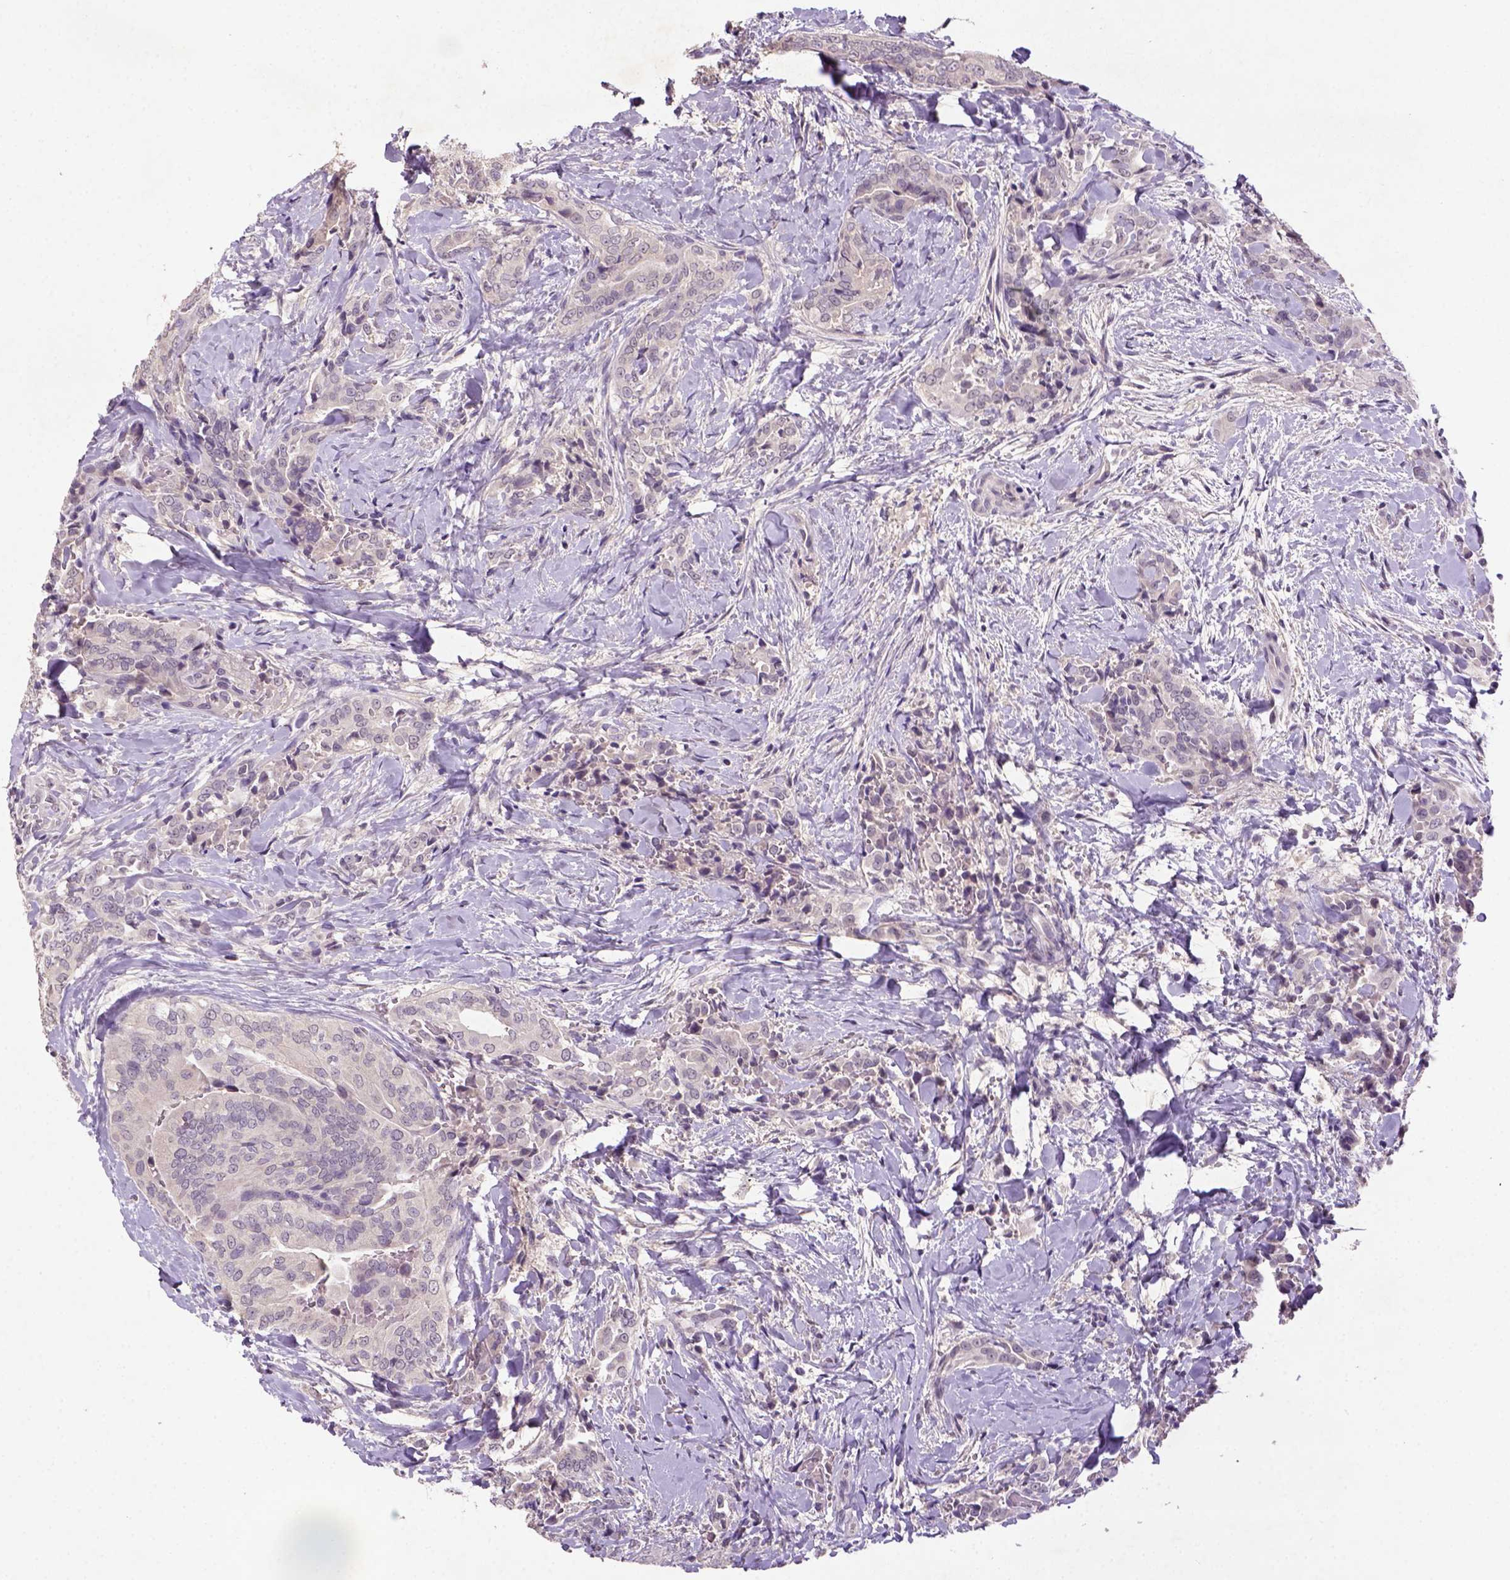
{"staining": {"intensity": "negative", "quantity": "none", "location": "none"}, "tissue": "thyroid cancer", "cell_type": "Tumor cells", "image_type": "cancer", "snomed": [{"axis": "morphology", "description": "Papillary adenocarcinoma, NOS"}, {"axis": "topography", "description": "Thyroid gland"}], "caption": "This photomicrograph is of thyroid papillary adenocarcinoma stained with IHC to label a protein in brown with the nuclei are counter-stained blue. There is no positivity in tumor cells.", "gene": "NLGN2", "patient": {"sex": "male", "age": 61}}